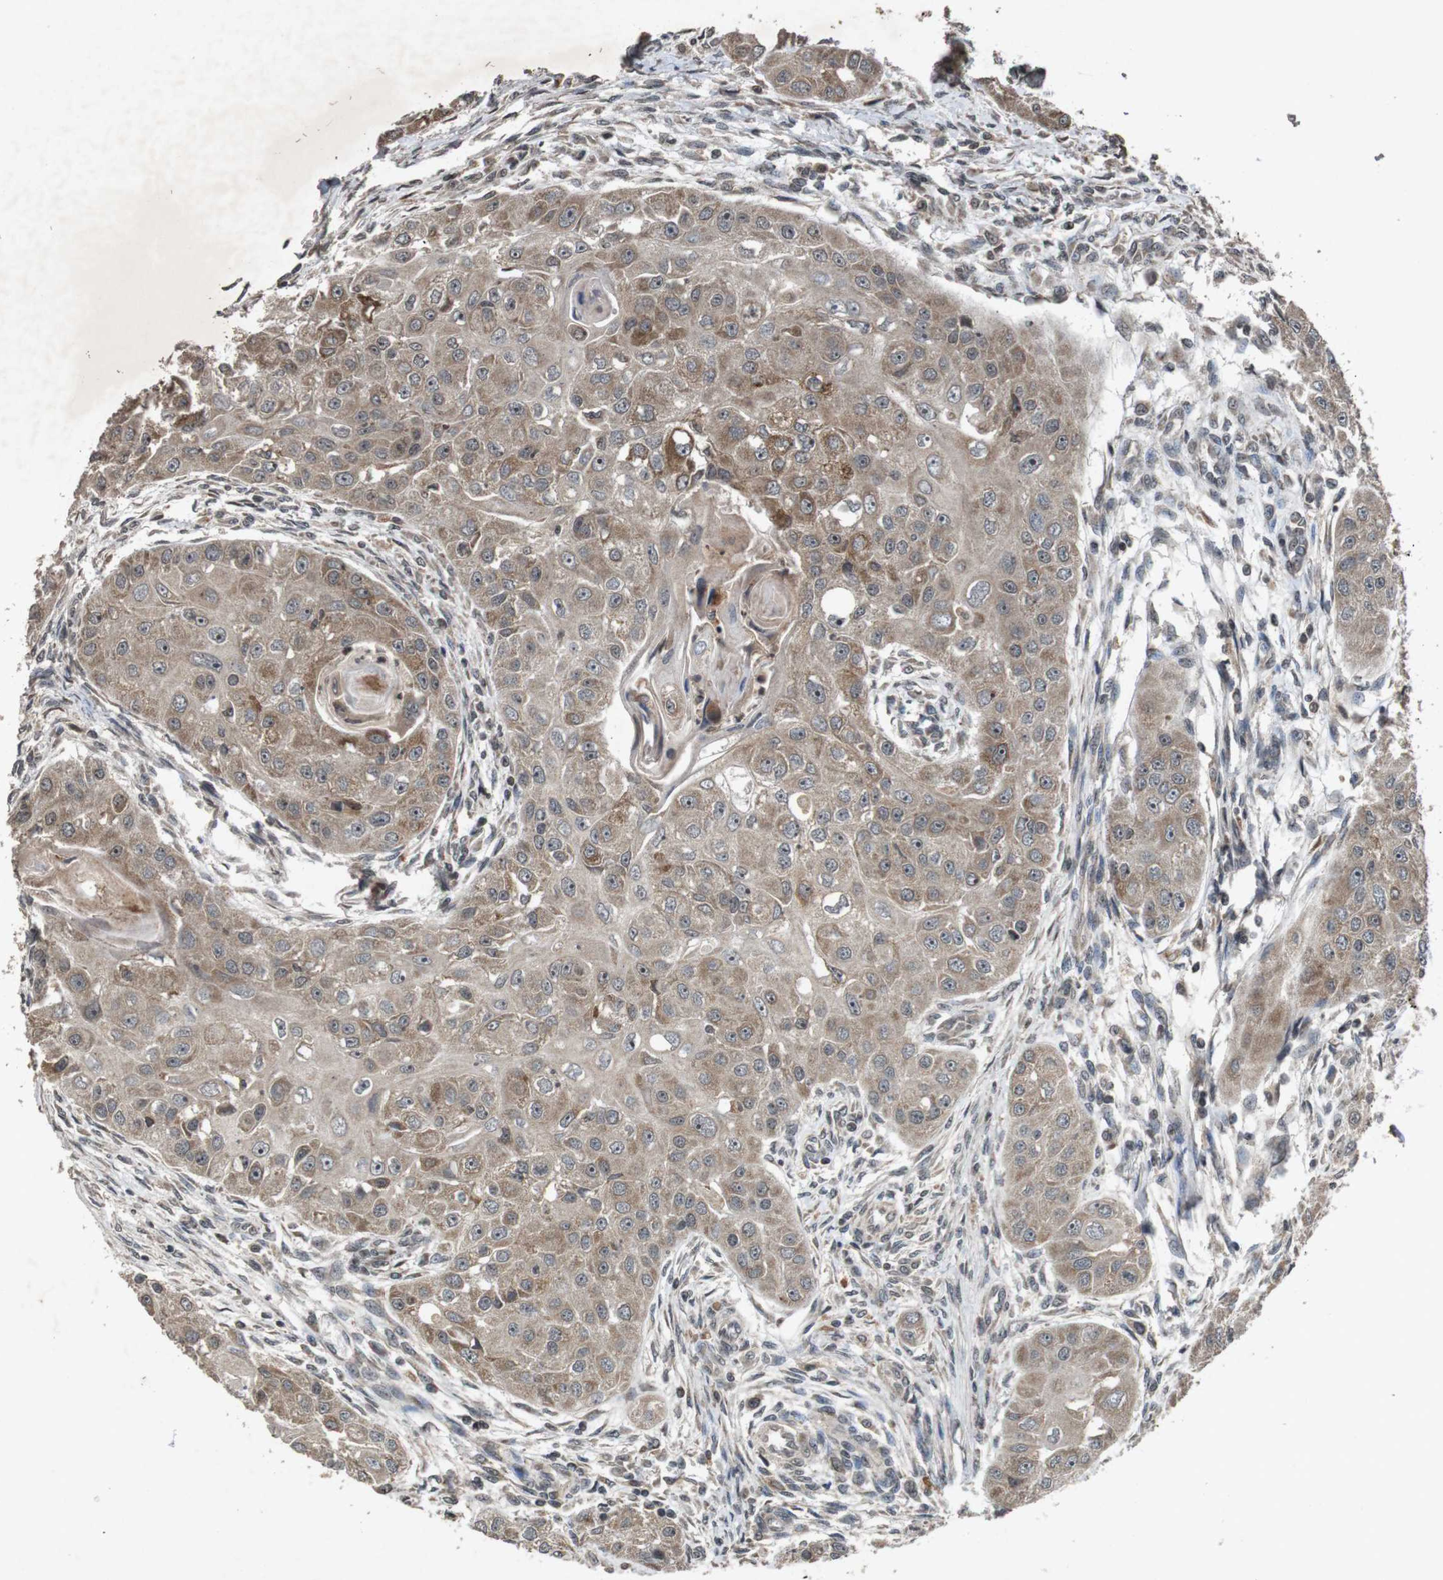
{"staining": {"intensity": "moderate", "quantity": "25%-75%", "location": "cytoplasmic/membranous,nuclear"}, "tissue": "head and neck cancer", "cell_type": "Tumor cells", "image_type": "cancer", "snomed": [{"axis": "morphology", "description": "Normal tissue, NOS"}, {"axis": "morphology", "description": "Squamous cell carcinoma, NOS"}, {"axis": "topography", "description": "Skeletal muscle"}, {"axis": "topography", "description": "Head-Neck"}], "caption": "Immunohistochemical staining of human head and neck cancer (squamous cell carcinoma) exhibits medium levels of moderate cytoplasmic/membranous and nuclear expression in approximately 25%-75% of tumor cells.", "gene": "SORL1", "patient": {"sex": "male", "age": 51}}